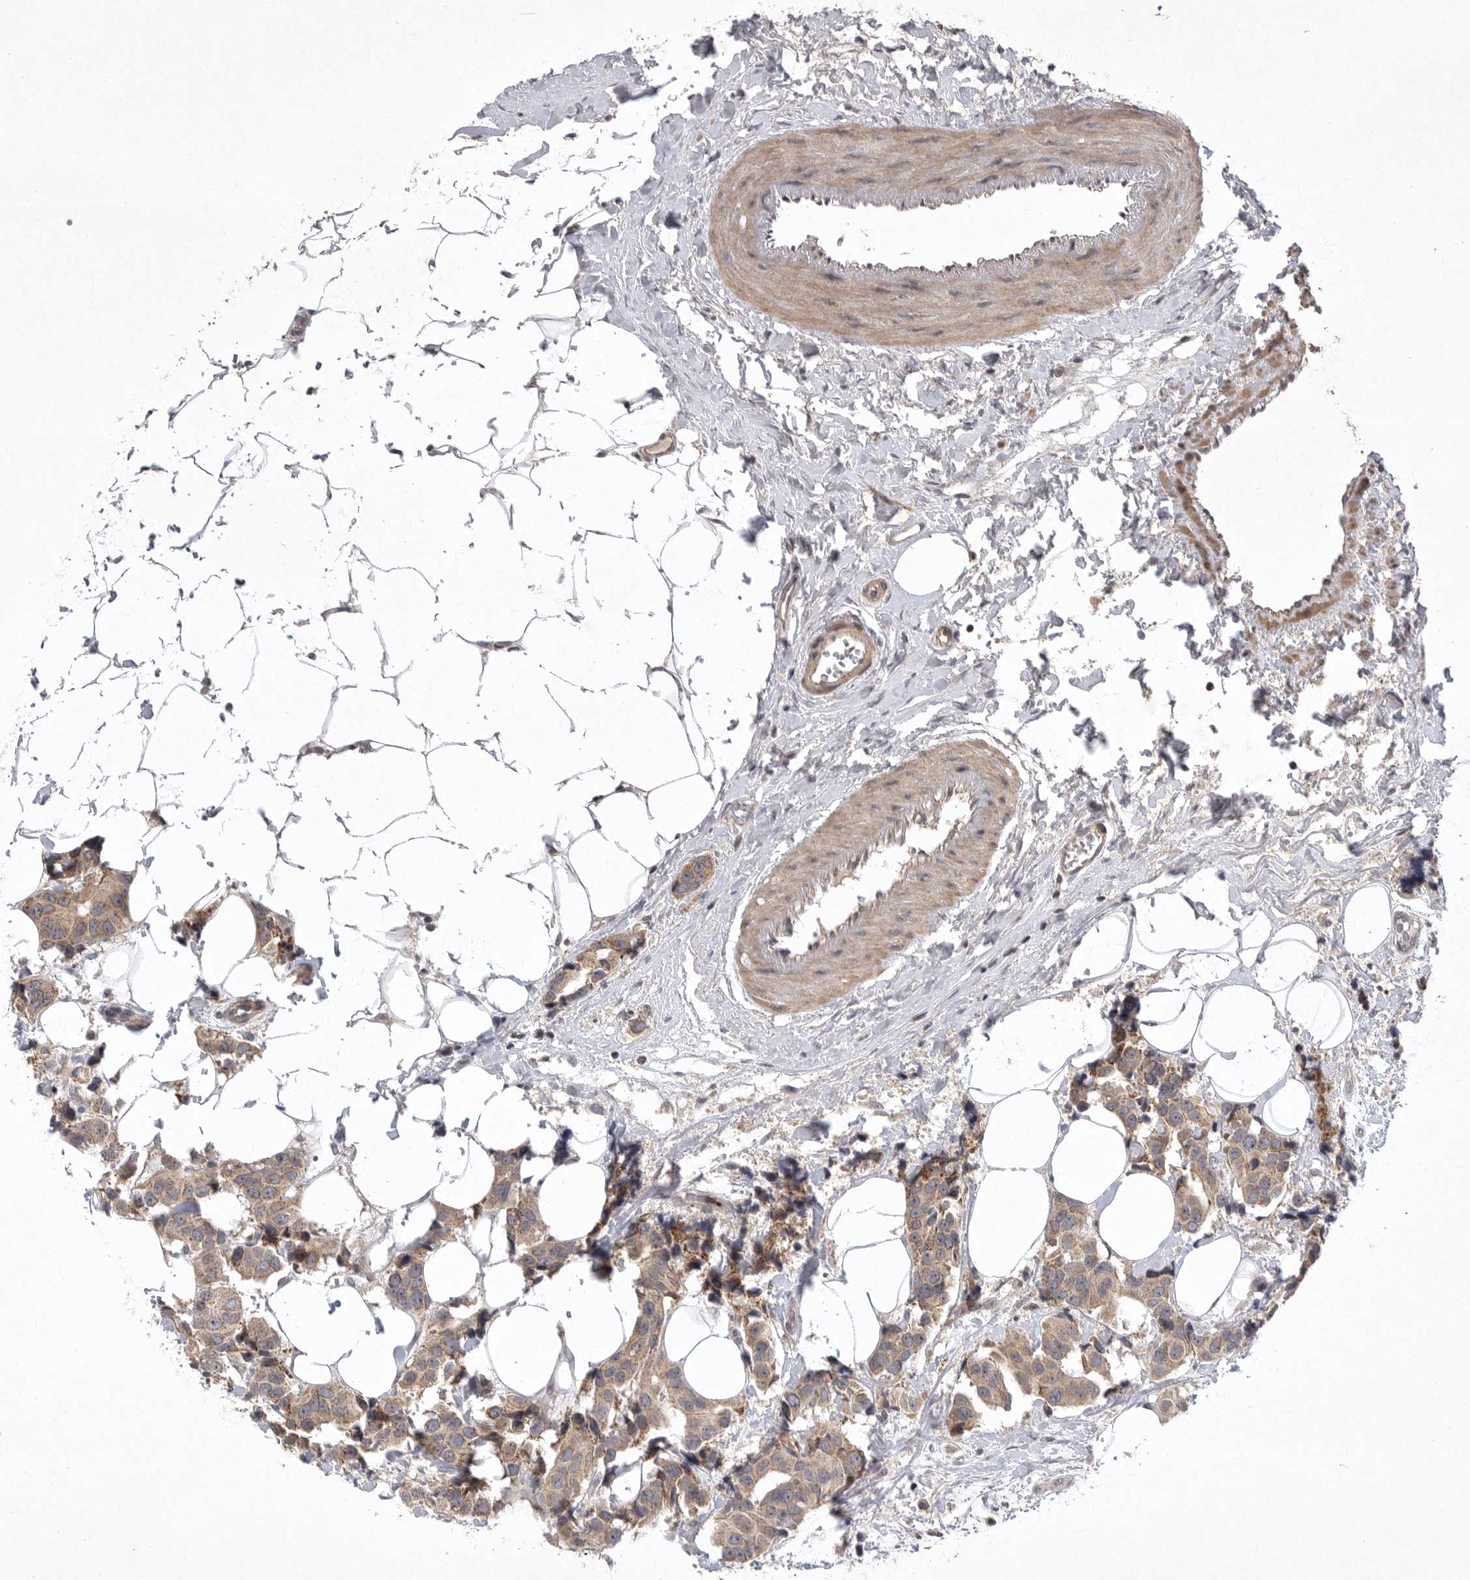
{"staining": {"intensity": "weak", "quantity": ">75%", "location": "cytoplasmic/membranous"}, "tissue": "breast cancer", "cell_type": "Tumor cells", "image_type": "cancer", "snomed": [{"axis": "morphology", "description": "Normal tissue, NOS"}, {"axis": "morphology", "description": "Duct carcinoma"}, {"axis": "topography", "description": "Breast"}], "caption": "Breast cancer (intraductal carcinoma) tissue reveals weak cytoplasmic/membranous expression in about >75% of tumor cells", "gene": "UBE3D", "patient": {"sex": "female", "age": 39}}